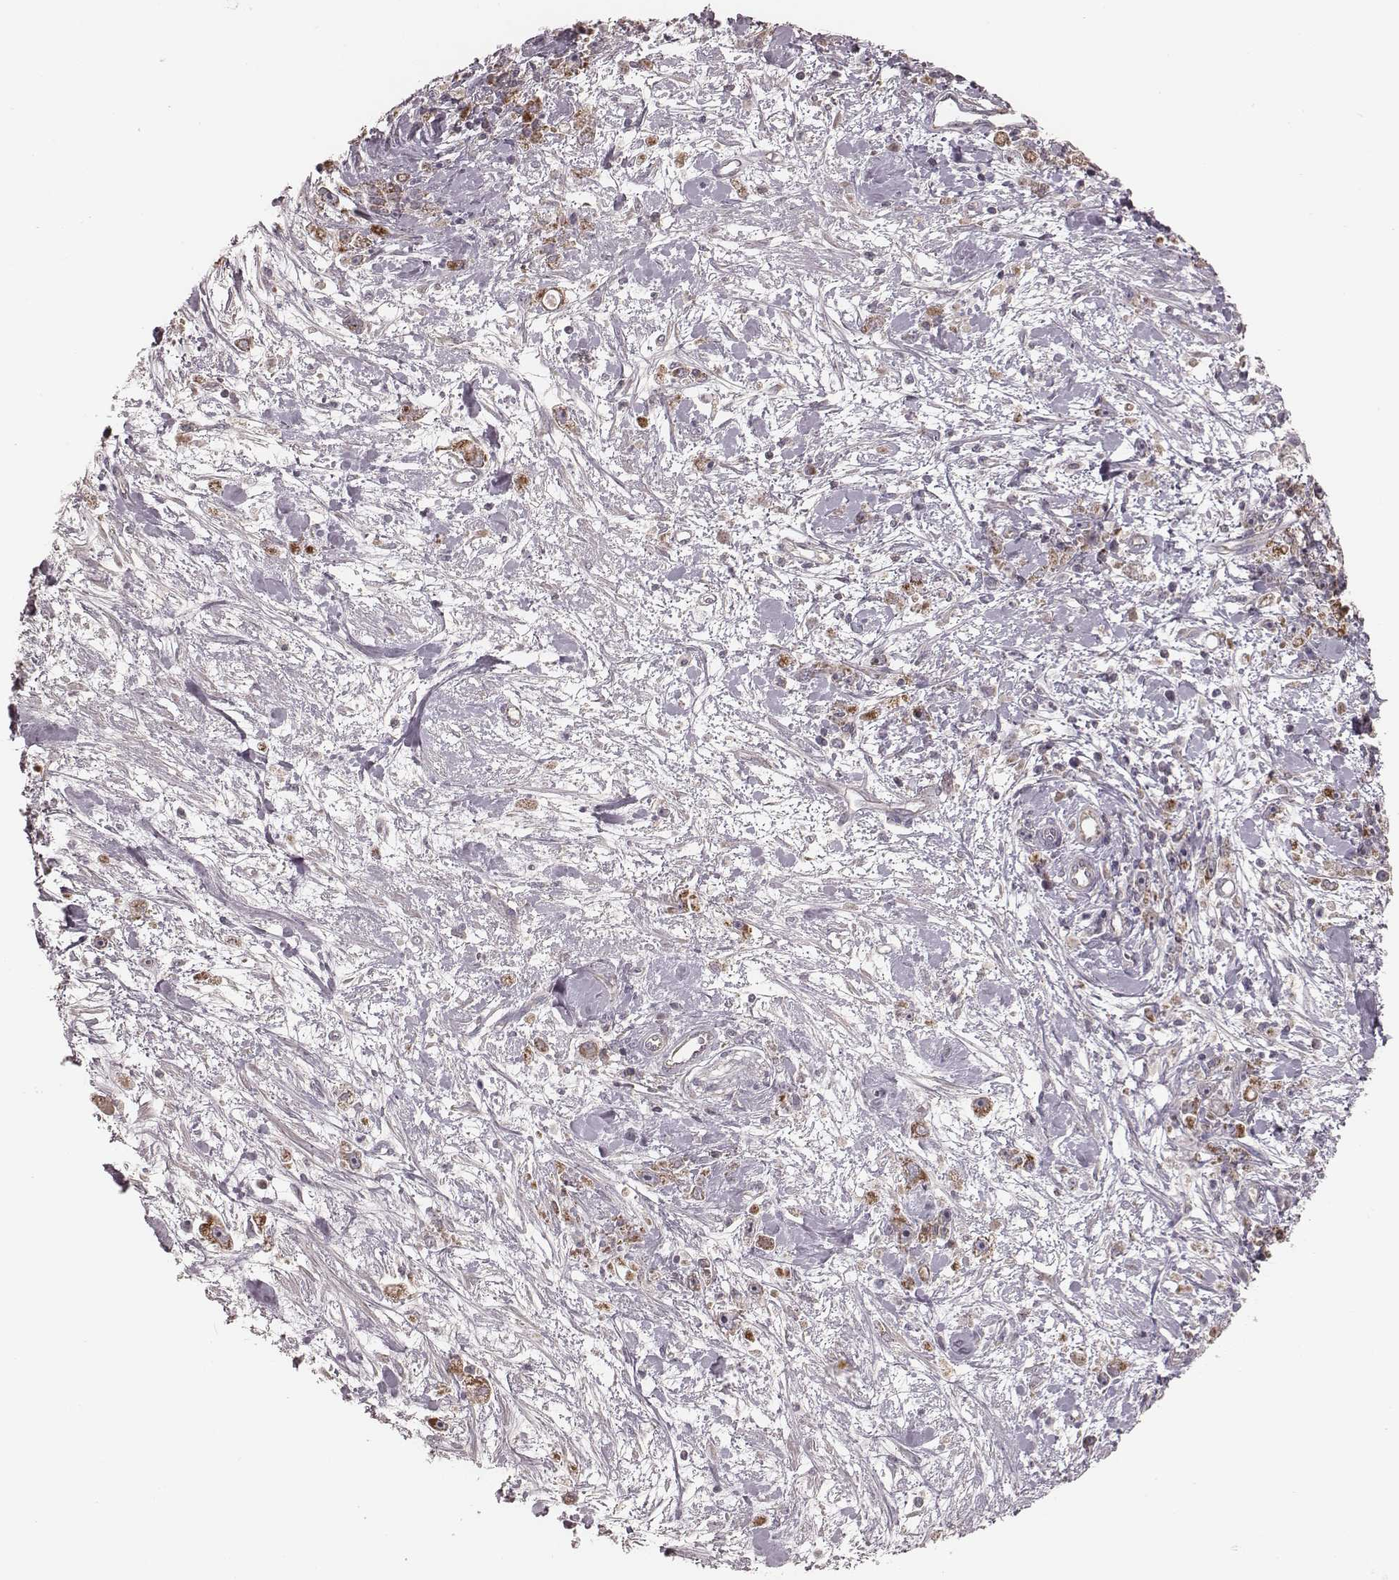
{"staining": {"intensity": "moderate", "quantity": ">75%", "location": "cytoplasmic/membranous"}, "tissue": "stomach cancer", "cell_type": "Tumor cells", "image_type": "cancer", "snomed": [{"axis": "morphology", "description": "Adenocarcinoma, NOS"}, {"axis": "topography", "description": "Stomach"}], "caption": "About >75% of tumor cells in human stomach cancer (adenocarcinoma) display moderate cytoplasmic/membranous protein positivity as visualized by brown immunohistochemical staining.", "gene": "MRPS27", "patient": {"sex": "female", "age": 59}}